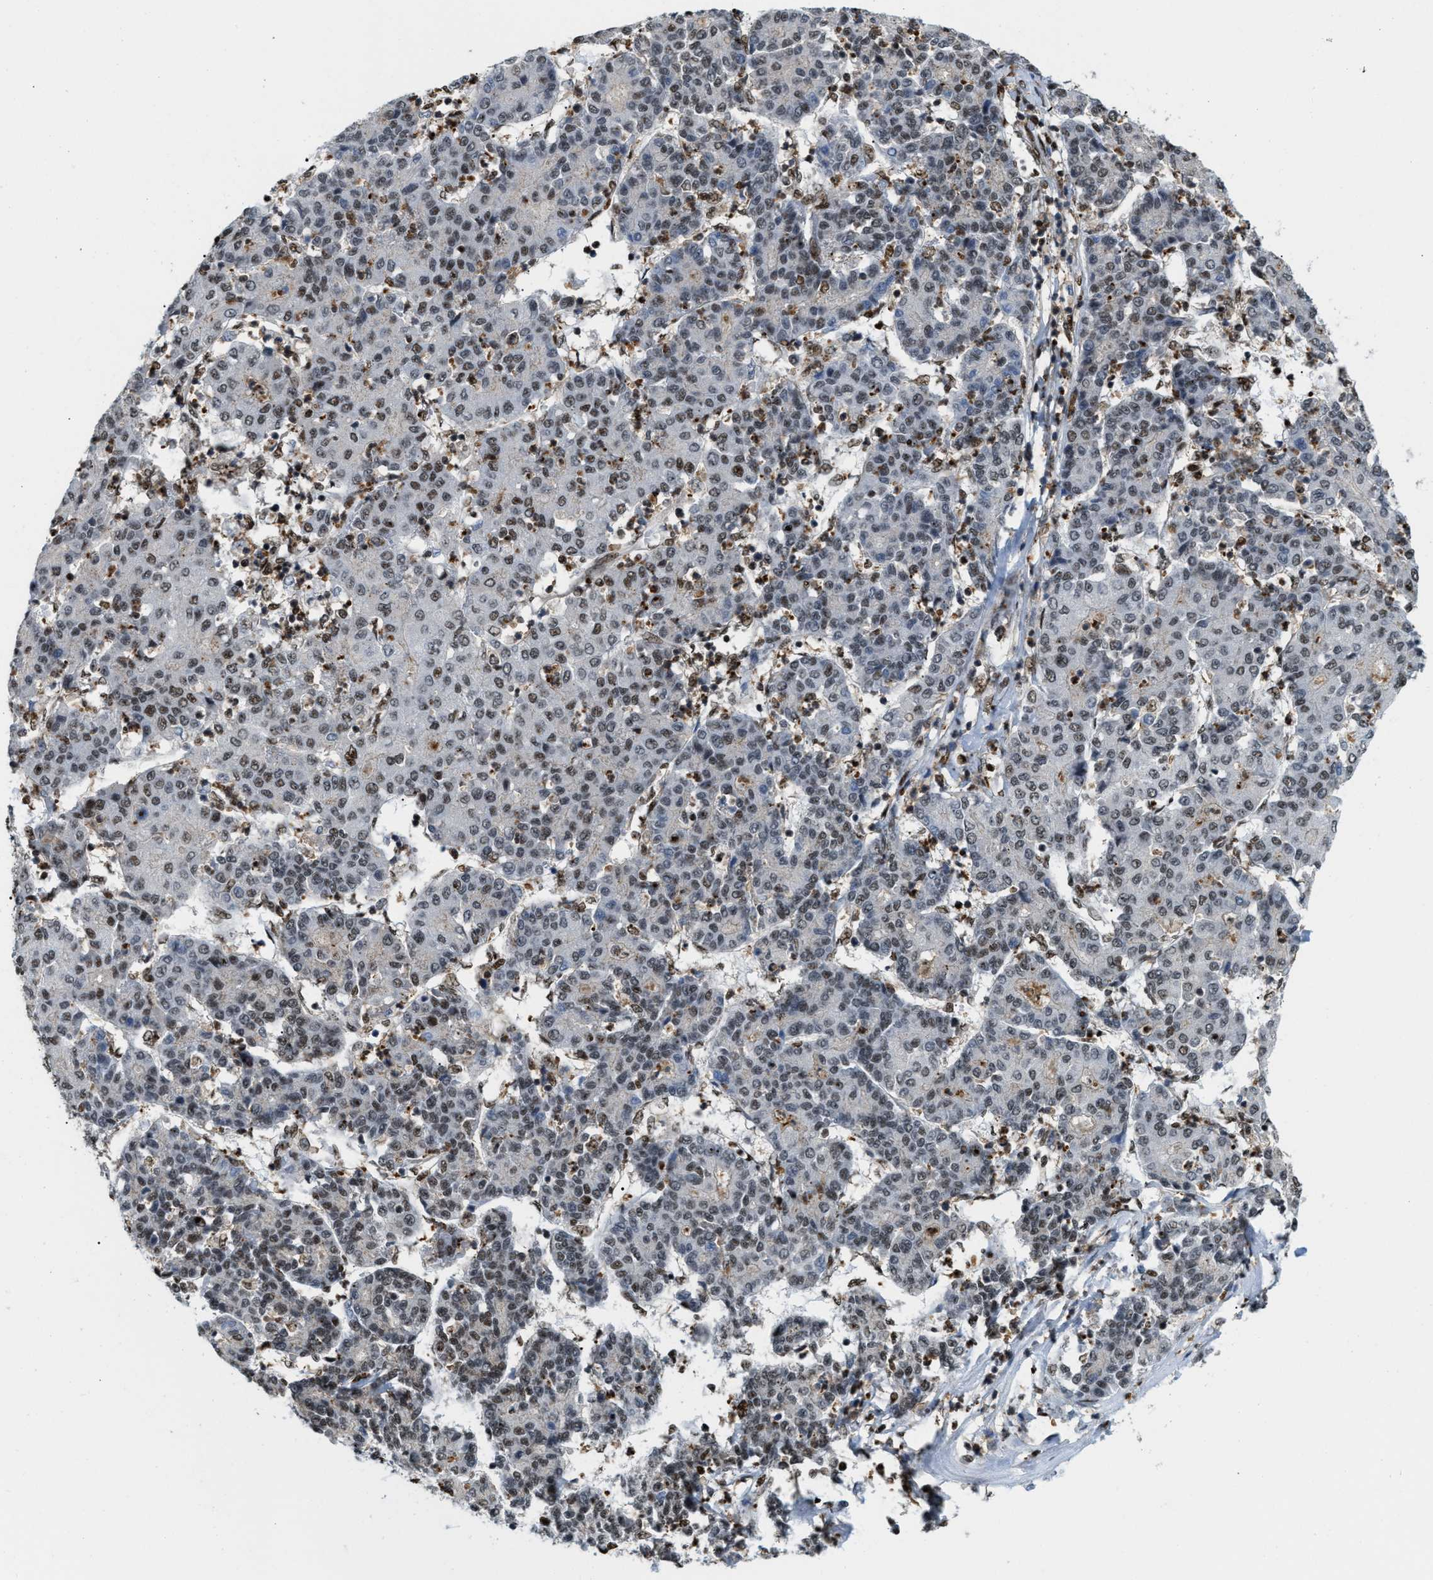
{"staining": {"intensity": "weak", "quantity": "25%-75%", "location": "nuclear"}, "tissue": "liver cancer", "cell_type": "Tumor cells", "image_type": "cancer", "snomed": [{"axis": "morphology", "description": "Carcinoma, Hepatocellular, NOS"}, {"axis": "topography", "description": "Liver"}], "caption": "Protein staining of liver cancer (hepatocellular carcinoma) tissue demonstrates weak nuclear staining in about 25%-75% of tumor cells.", "gene": "NUMA1", "patient": {"sex": "male", "age": 65}}